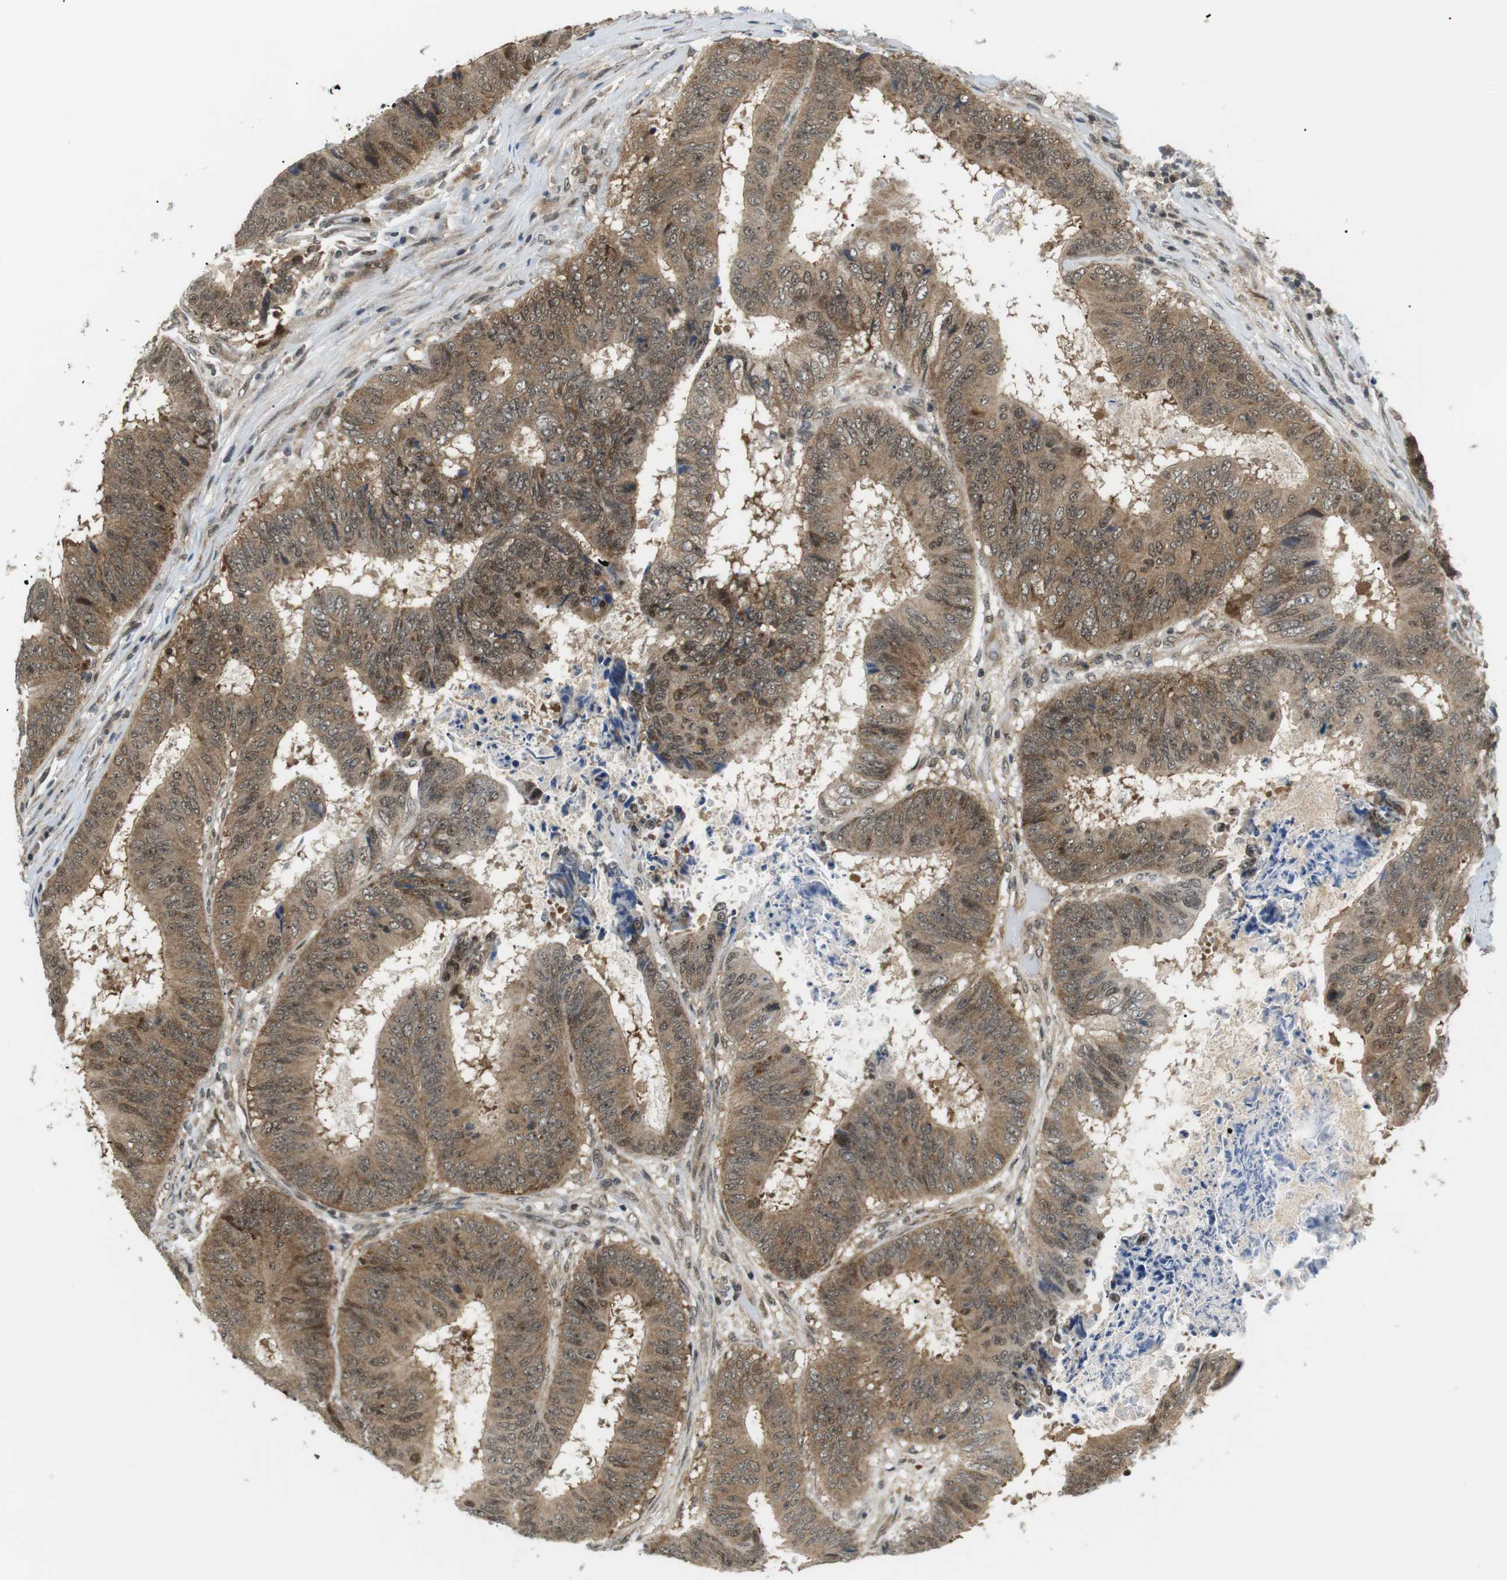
{"staining": {"intensity": "moderate", "quantity": ">75%", "location": "cytoplasmic/membranous,nuclear"}, "tissue": "colorectal cancer", "cell_type": "Tumor cells", "image_type": "cancer", "snomed": [{"axis": "morphology", "description": "Adenocarcinoma, NOS"}, {"axis": "topography", "description": "Rectum"}], "caption": "Immunohistochemistry image of human colorectal cancer (adenocarcinoma) stained for a protein (brown), which demonstrates medium levels of moderate cytoplasmic/membranous and nuclear expression in approximately >75% of tumor cells.", "gene": "CSNK2B", "patient": {"sex": "male", "age": 72}}